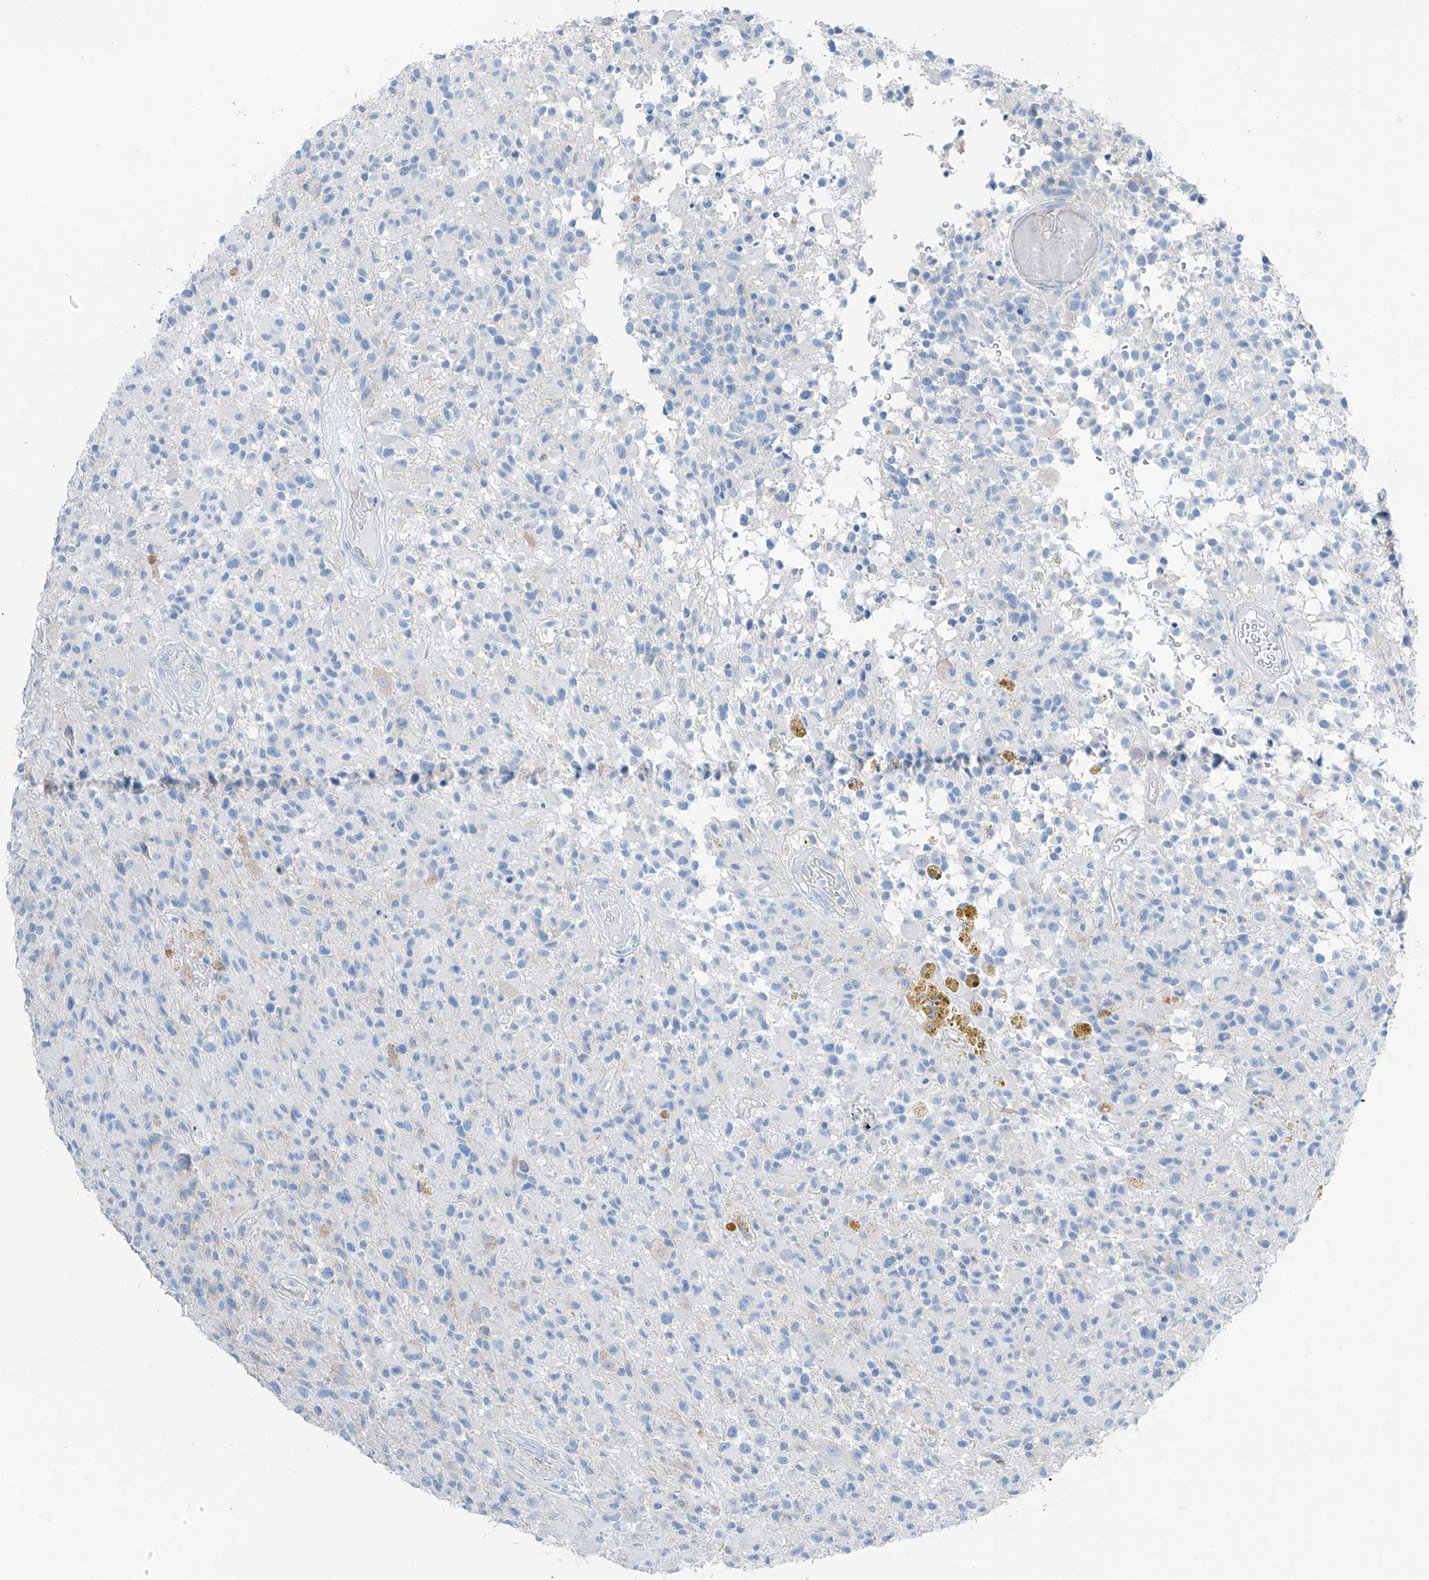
{"staining": {"intensity": "negative", "quantity": "none", "location": "none"}, "tissue": "glioma", "cell_type": "Tumor cells", "image_type": "cancer", "snomed": [{"axis": "morphology", "description": "Glioma, malignant, High grade"}, {"axis": "morphology", "description": "Glioblastoma, NOS"}, {"axis": "topography", "description": "Brain"}], "caption": "Tumor cells show no significant staining in glioma.", "gene": "MAGI1", "patient": {"sex": "male", "age": 60}}